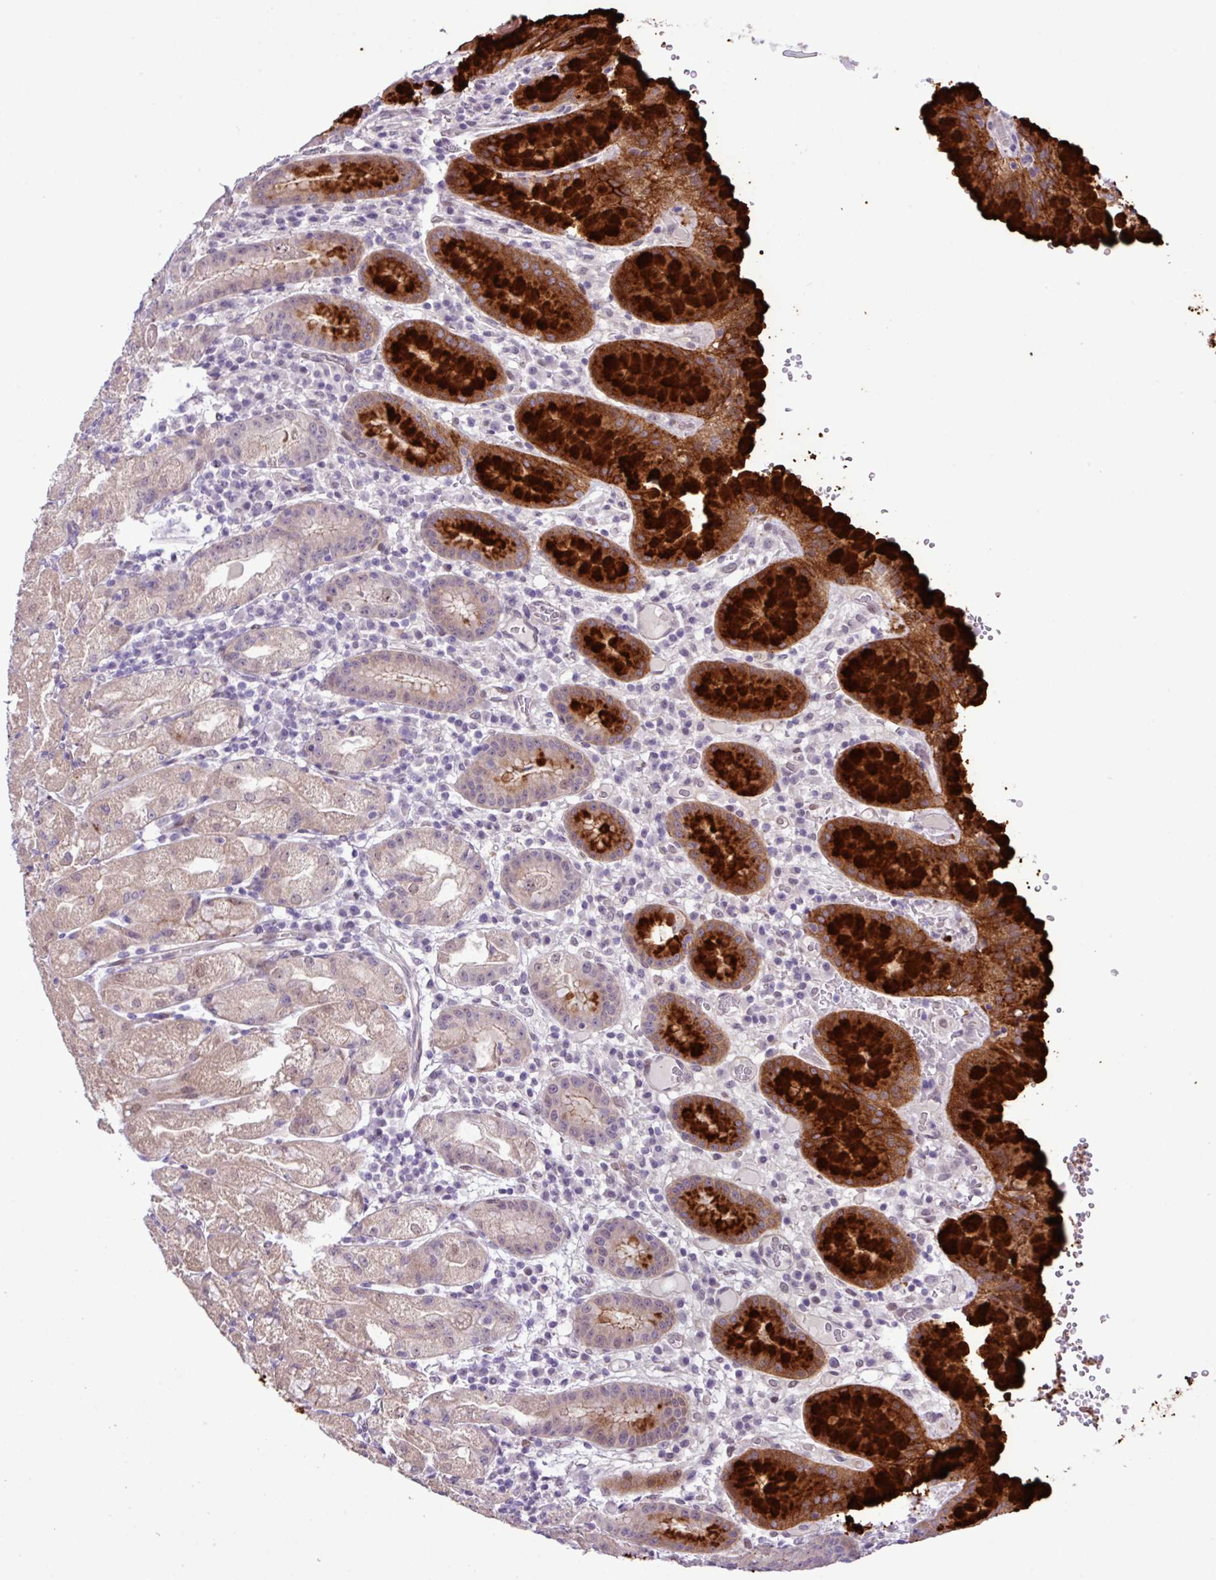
{"staining": {"intensity": "strong", "quantity": "<25%", "location": "cytoplasmic/membranous"}, "tissue": "stomach", "cell_type": "Glandular cells", "image_type": "normal", "snomed": [{"axis": "morphology", "description": "Normal tissue, NOS"}, {"axis": "topography", "description": "Stomach, upper"}], "caption": "Stomach stained for a protein reveals strong cytoplasmic/membranous positivity in glandular cells. (Stains: DAB (3,3'-diaminobenzidine) in brown, nuclei in blue, Microscopy: brightfield microscopy at high magnification).", "gene": "YLPM1", "patient": {"sex": "male", "age": 52}}